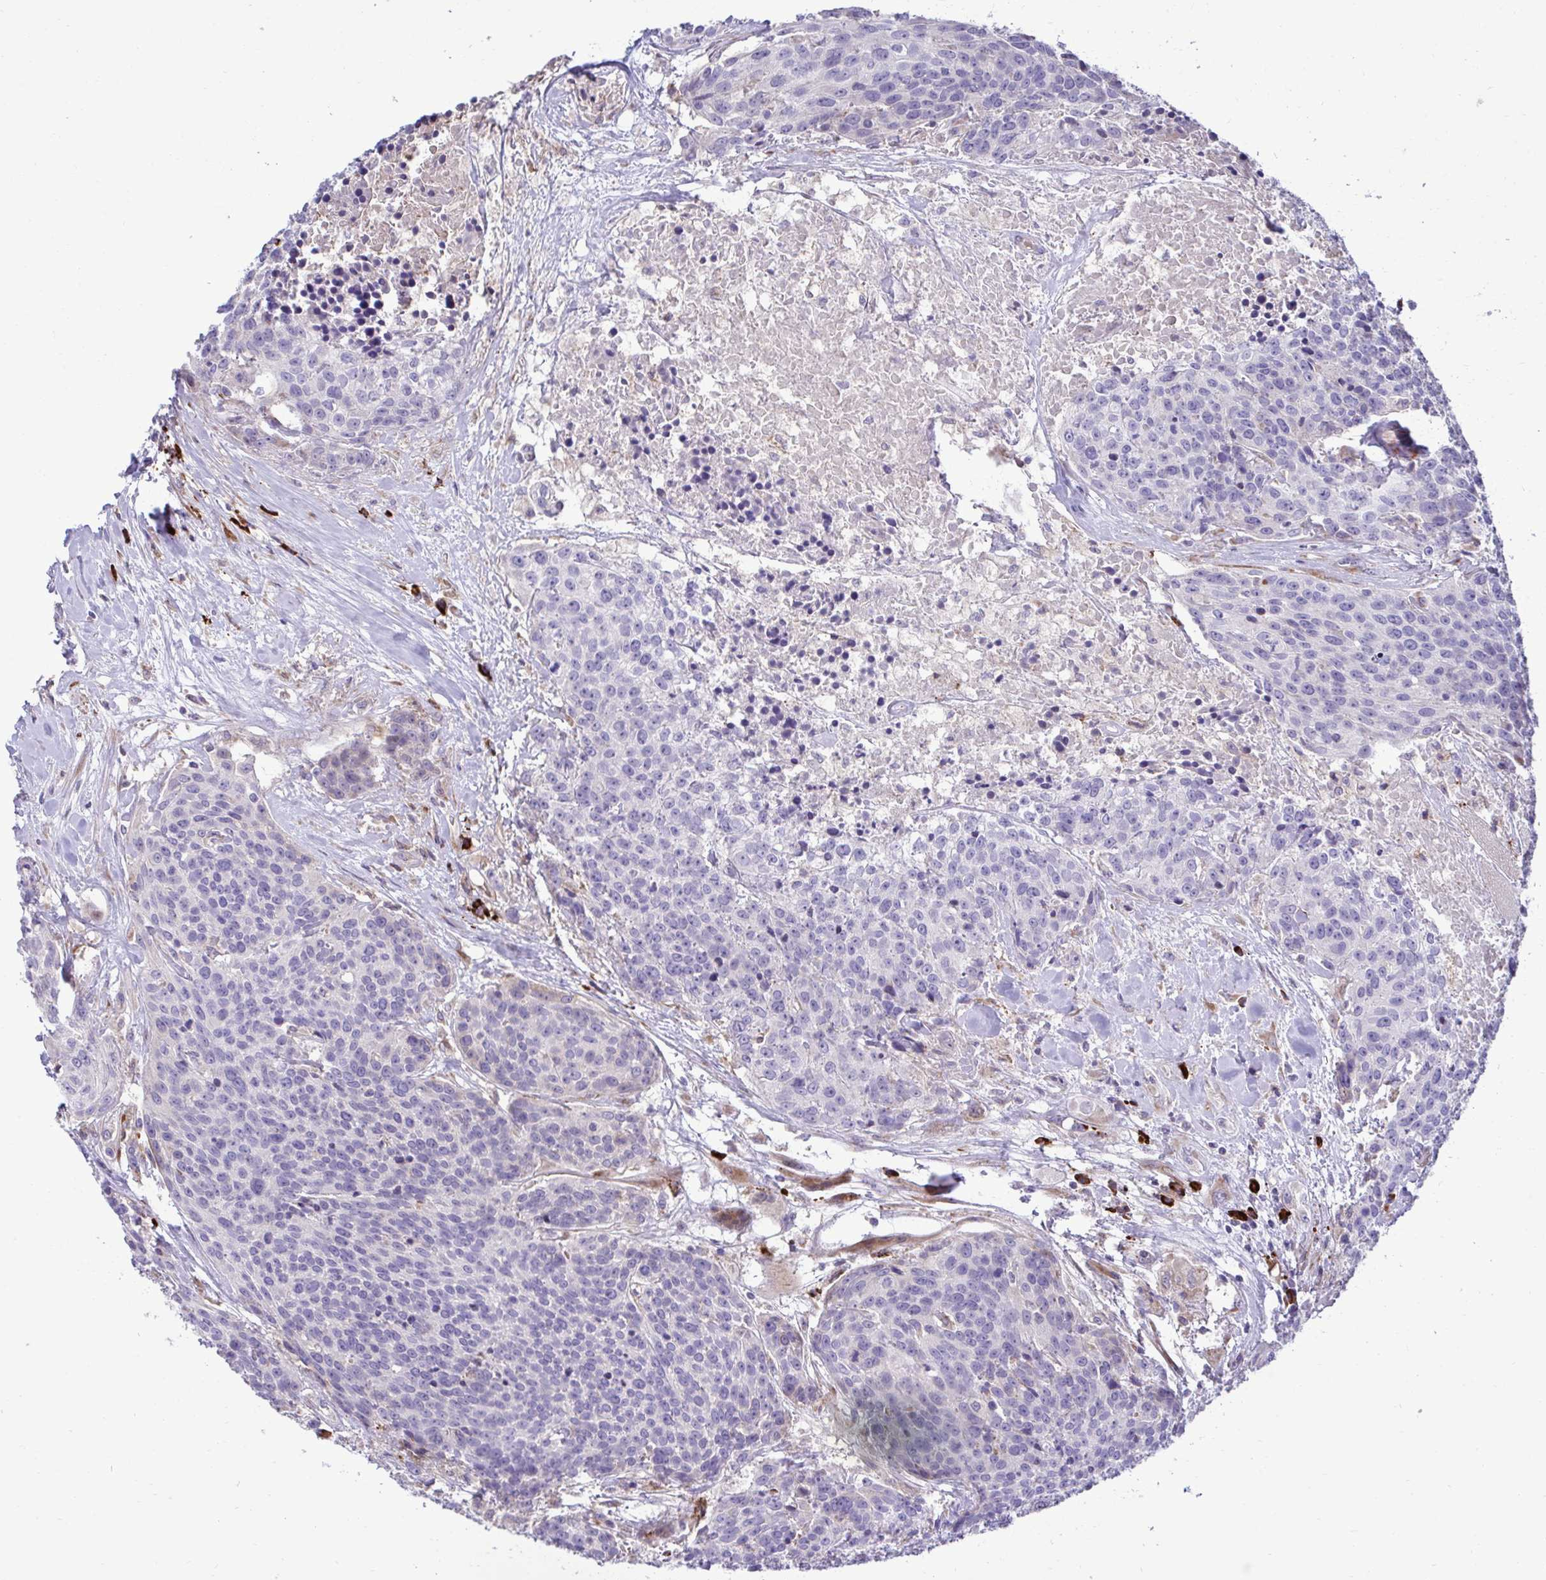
{"staining": {"intensity": "negative", "quantity": "none", "location": "none"}, "tissue": "head and neck cancer", "cell_type": "Tumor cells", "image_type": "cancer", "snomed": [{"axis": "morphology", "description": "Squamous cell carcinoma, NOS"}, {"axis": "topography", "description": "Oral tissue"}, {"axis": "topography", "description": "Head-Neck"}], "caption": "Head and neck cancer stained for a protein using IHC demonstrates no positivity tumor cells.", "gene": "LIMS1", "patient": {"sex": "male", "age": 64}}